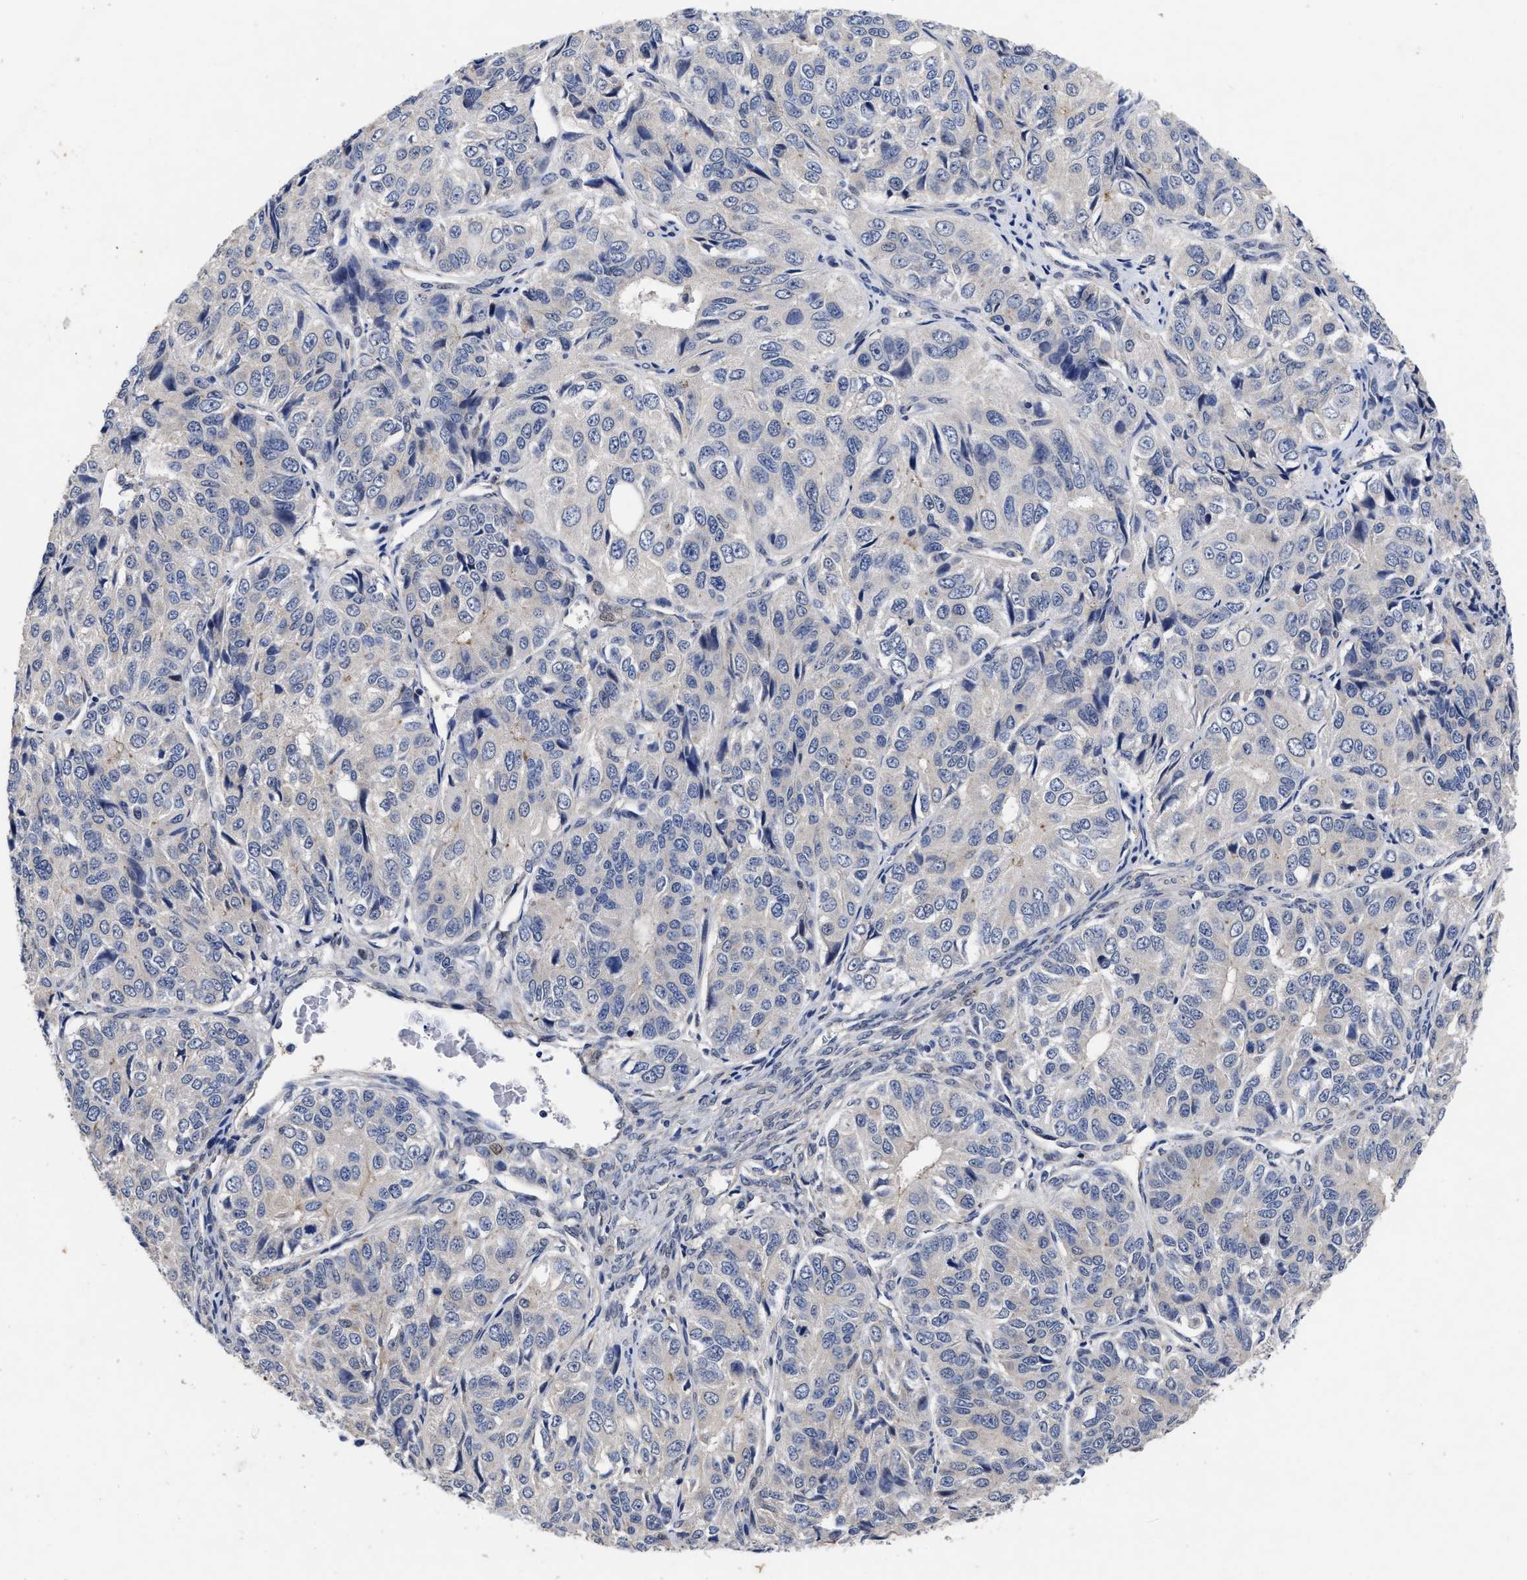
{"staining": {"intensity": "negative", "quantity": "none", "location": "none"}, "tissue": "ovarian cancer", "cell_type": "Tumor cells", "image_type": "cancer", "snomed": [{"axis": "morphology", "description": "Carcinoma, endometroid"}, {"axis": "topography", "description": "Ovary"}], "caption": "Tumor cells show no significant expression in ovarian endometroid carcinoma.", "gene": "CCN5", "patient": {"sex": "female", "age": 51}}